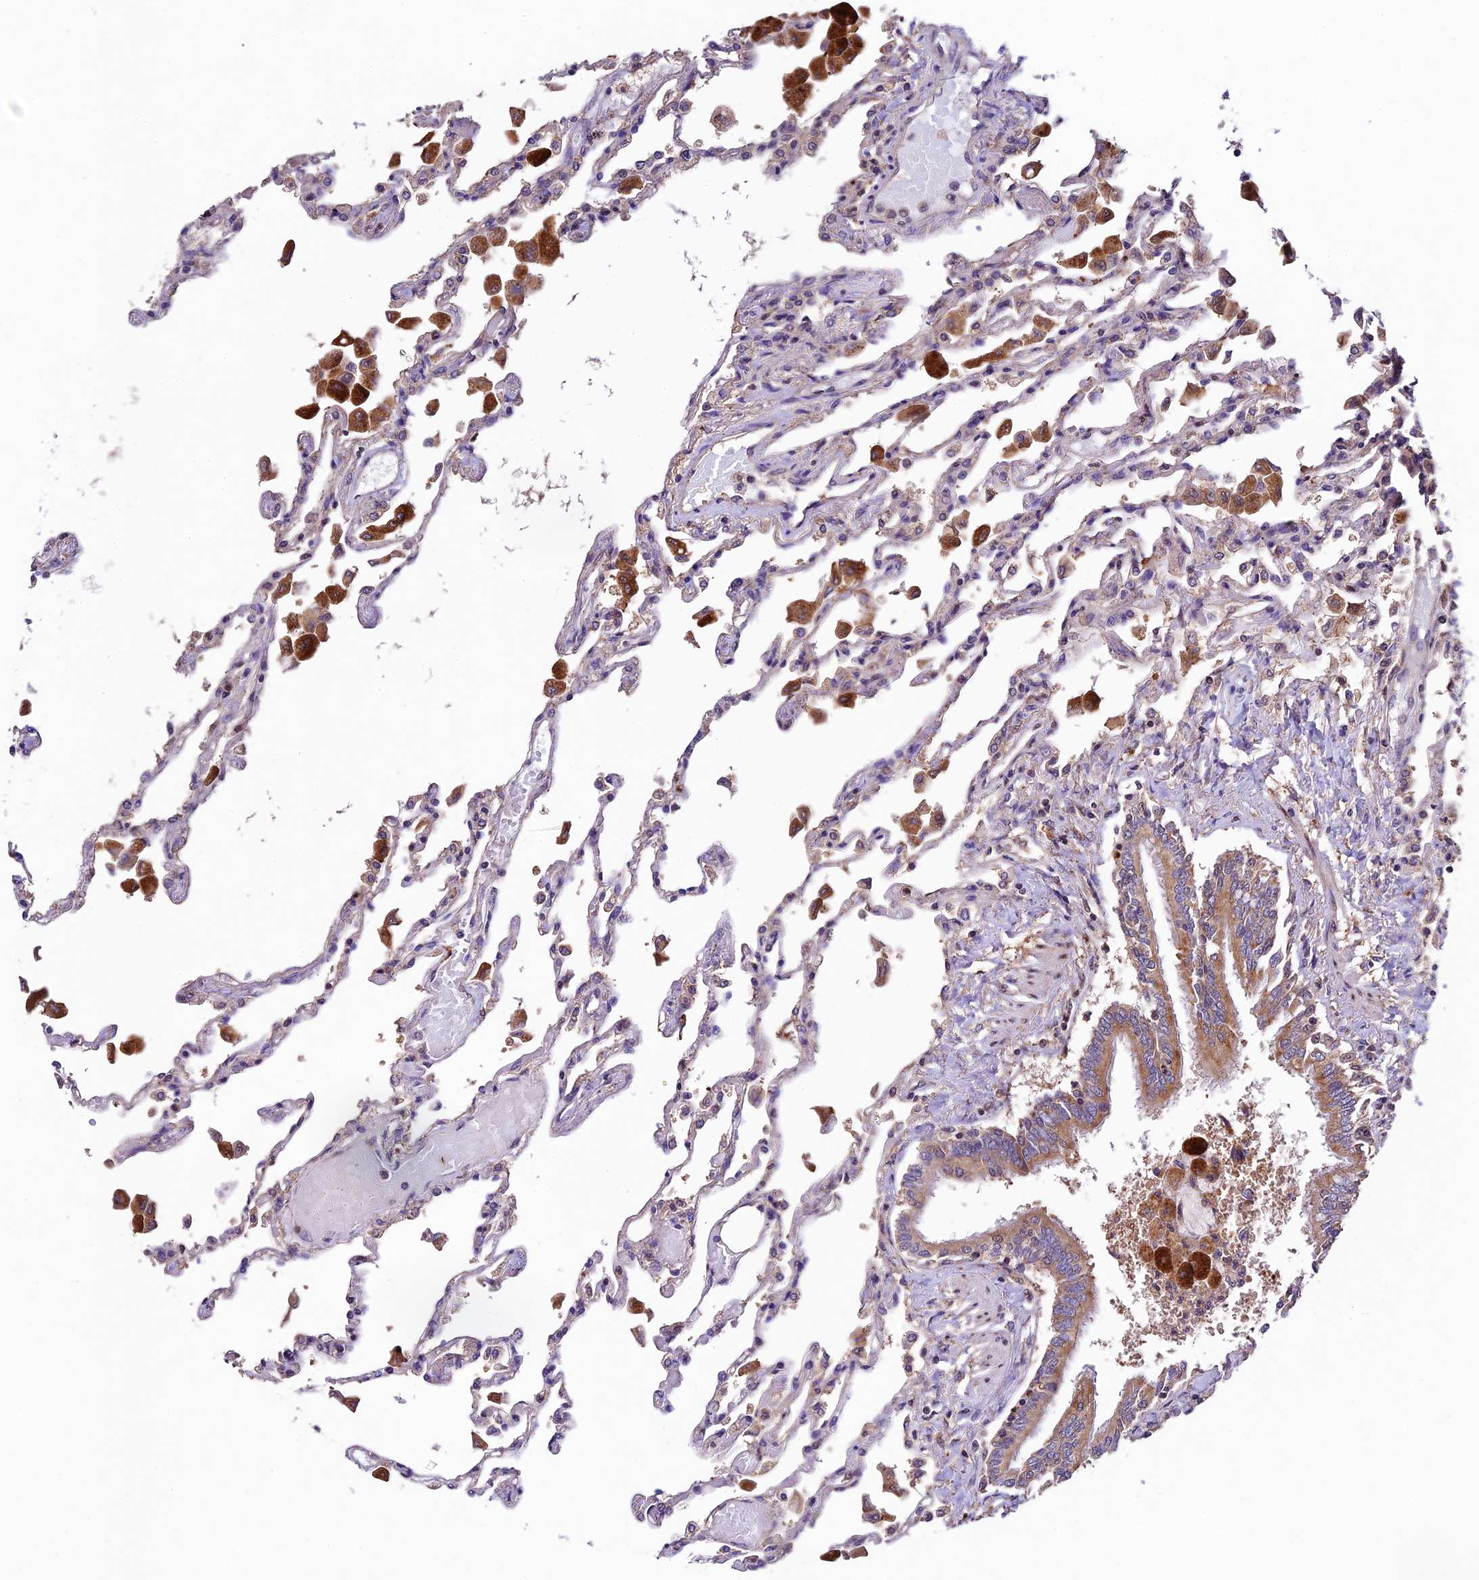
{"staining": {"intensity": "weak", "quantity": "<25%", "location": "cytoplasmic/membranous"}, "tissue": "lung", "cell_type": "Alveolar cells", "image_type": "normal", "snomed": [{"axis": "morphology", "description": "Normal tissue, NOS"}, {"axis": "topography", "description": "Bronchus"}, {"axis": "topography", "description": "Lung"}], "caption": "Micrograph shows no significant protein staining in alveolar cells of benign lung.", "gene": "SBNO2", "patient": {"sex": "female", "age": 49}}